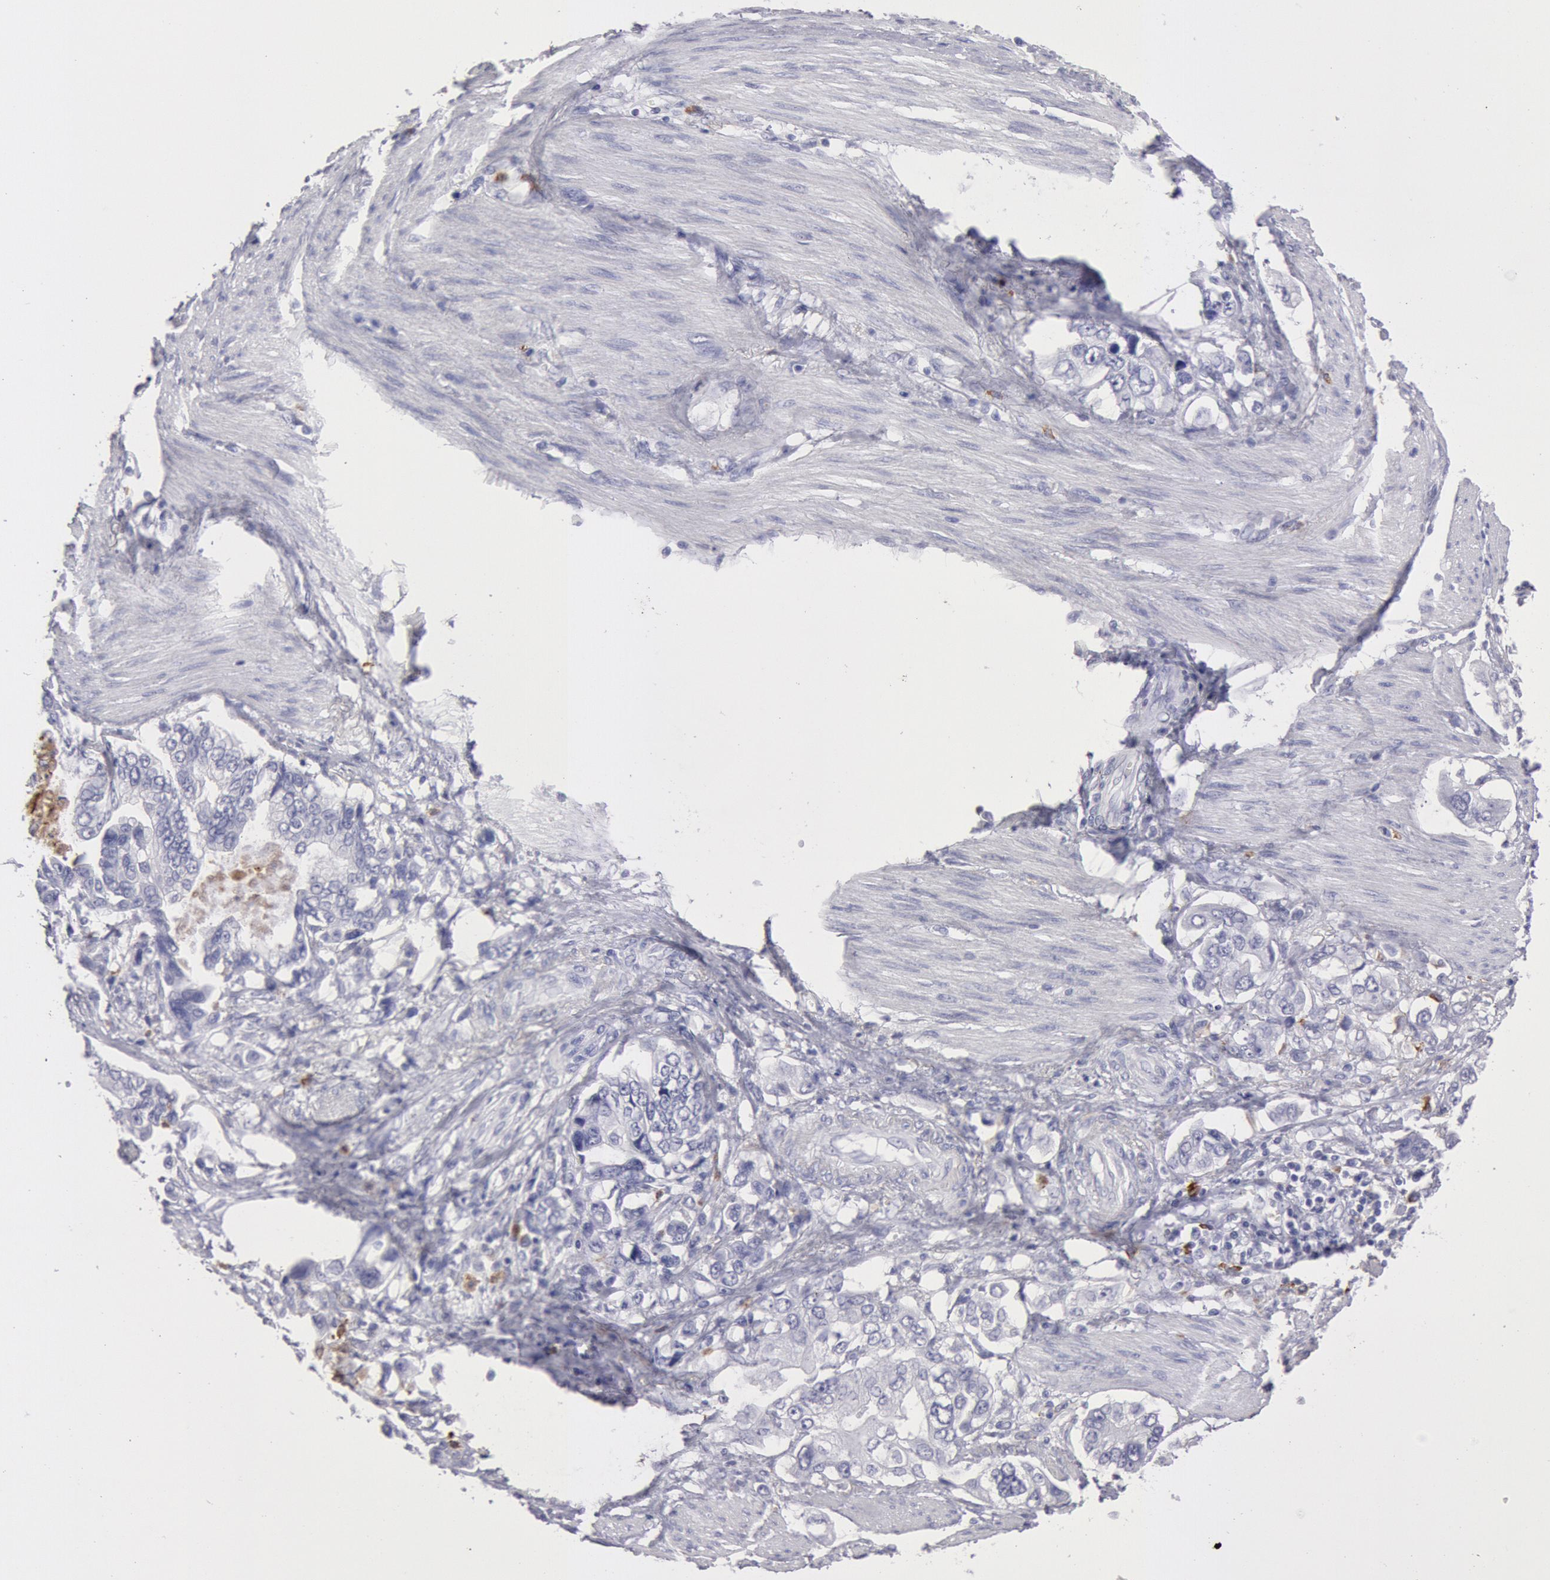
{"staining": {"intensity": "negative", "quantity": "none", "location": "none"}, "tissue": "stomach cancer", "cell_type": "Tumor cells", "image_type": "cancer", "snomed": [{"axis": "morphology", "description": "Adenocarcinoma, NOS"}, {"axis": "topography", "description": "Pancreas"}, {"axis": "topography", "description": "Stomach, upper"}], "caption": "This image is of stomach adenocarcinoma stained with immunohistochemistry (IHC) to label a protein in brown with the nuclei are counter-stained blue. There is no staining in tumor cells.", "gene": "FCN1", "patient": {"sex": "male", "age": 77}}